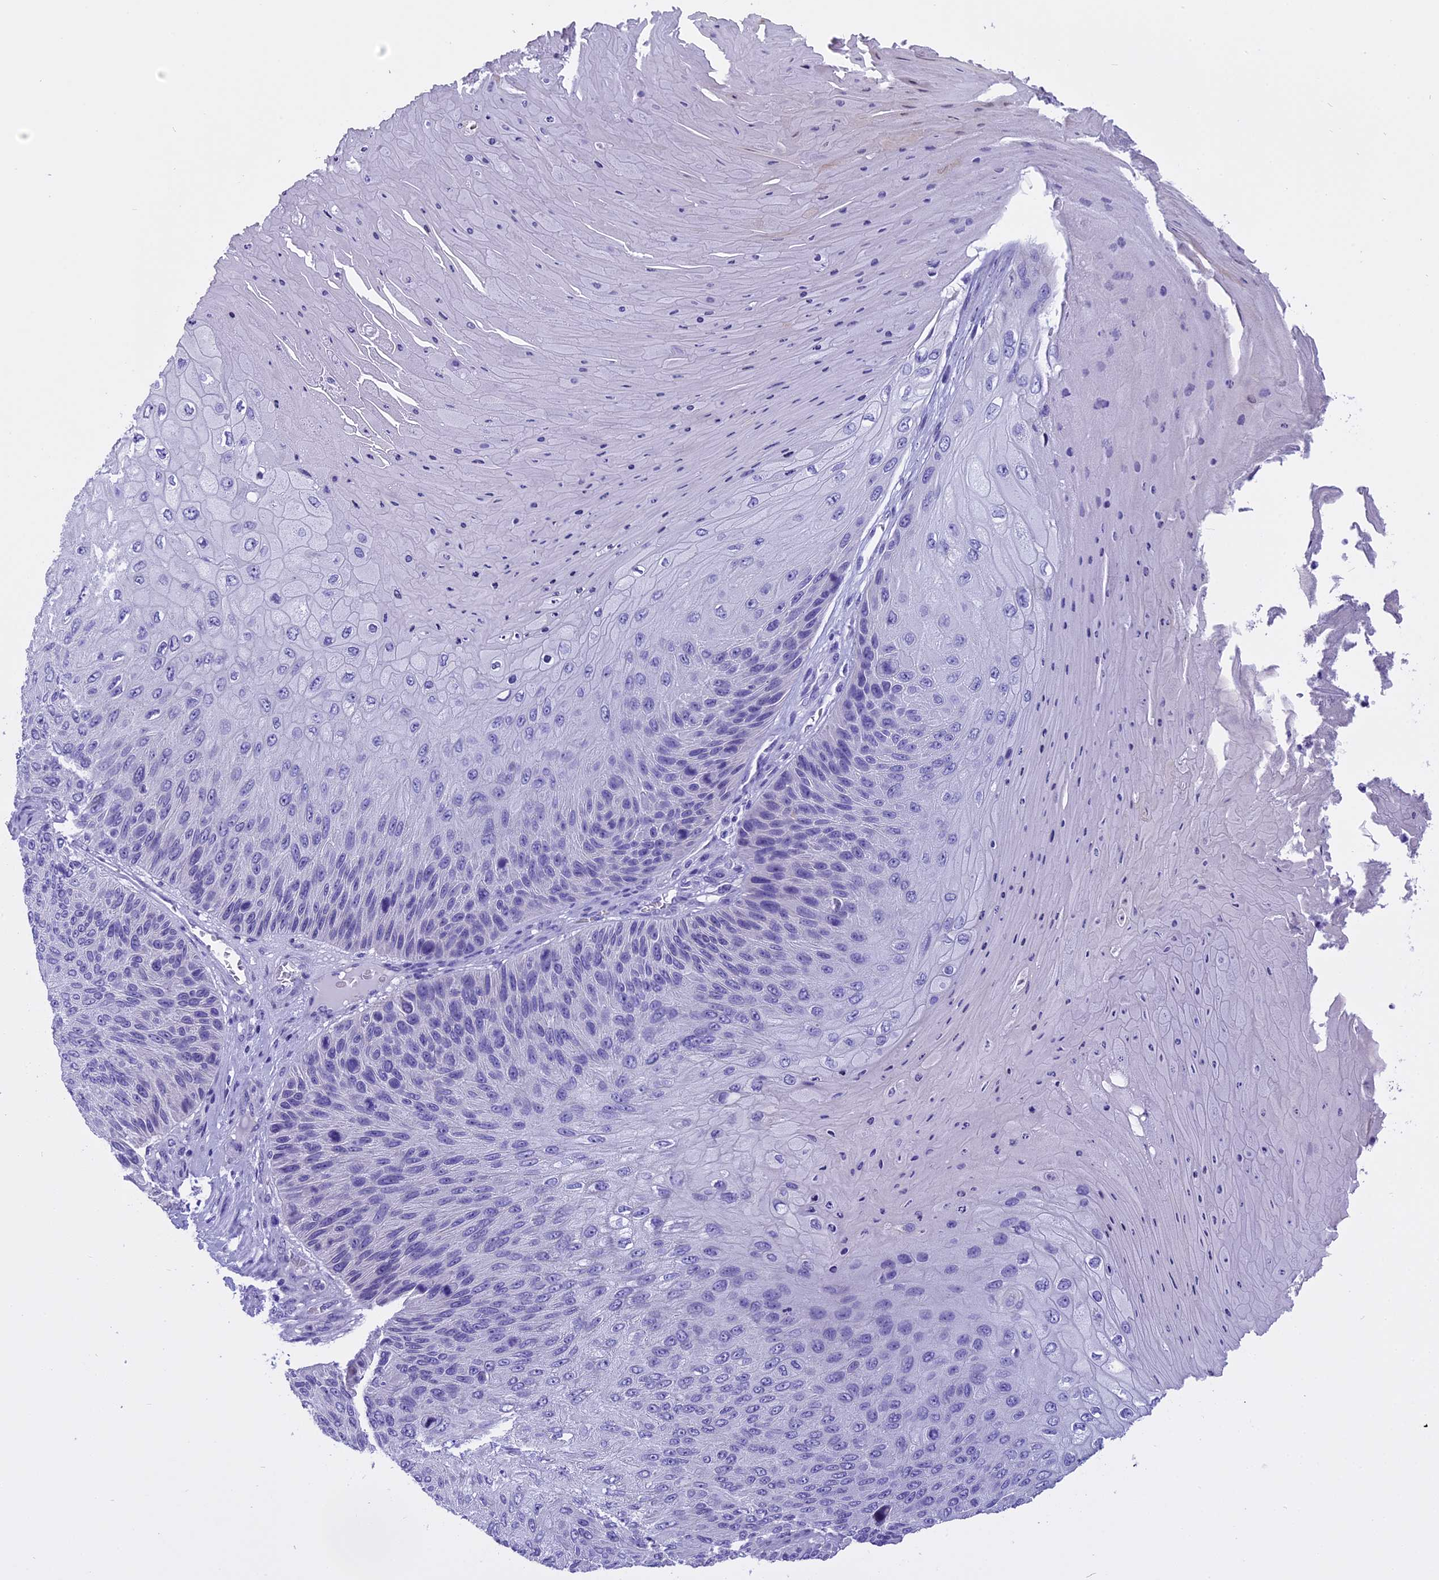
{"staining": {"intensity": "negative", "quantity": "none", "location": "none"}, "tissue": "skin cancer", "cell_type": "Tumor cells", "image_type": "cancer", "snomed": [{"axis": "morphology", "description": "Squamous cell carcinoma, NOS"}, {"axis": "topography", "description": "Skin"}], "caption": "Immunohistochemistry micrograph of human skin cancer (squamous cell carcinoma) stained for a protein (brown), which reveals no staining in tumor cells.", "gene": "KCTD14", "patient": {"sex": "female", "age": 88}}